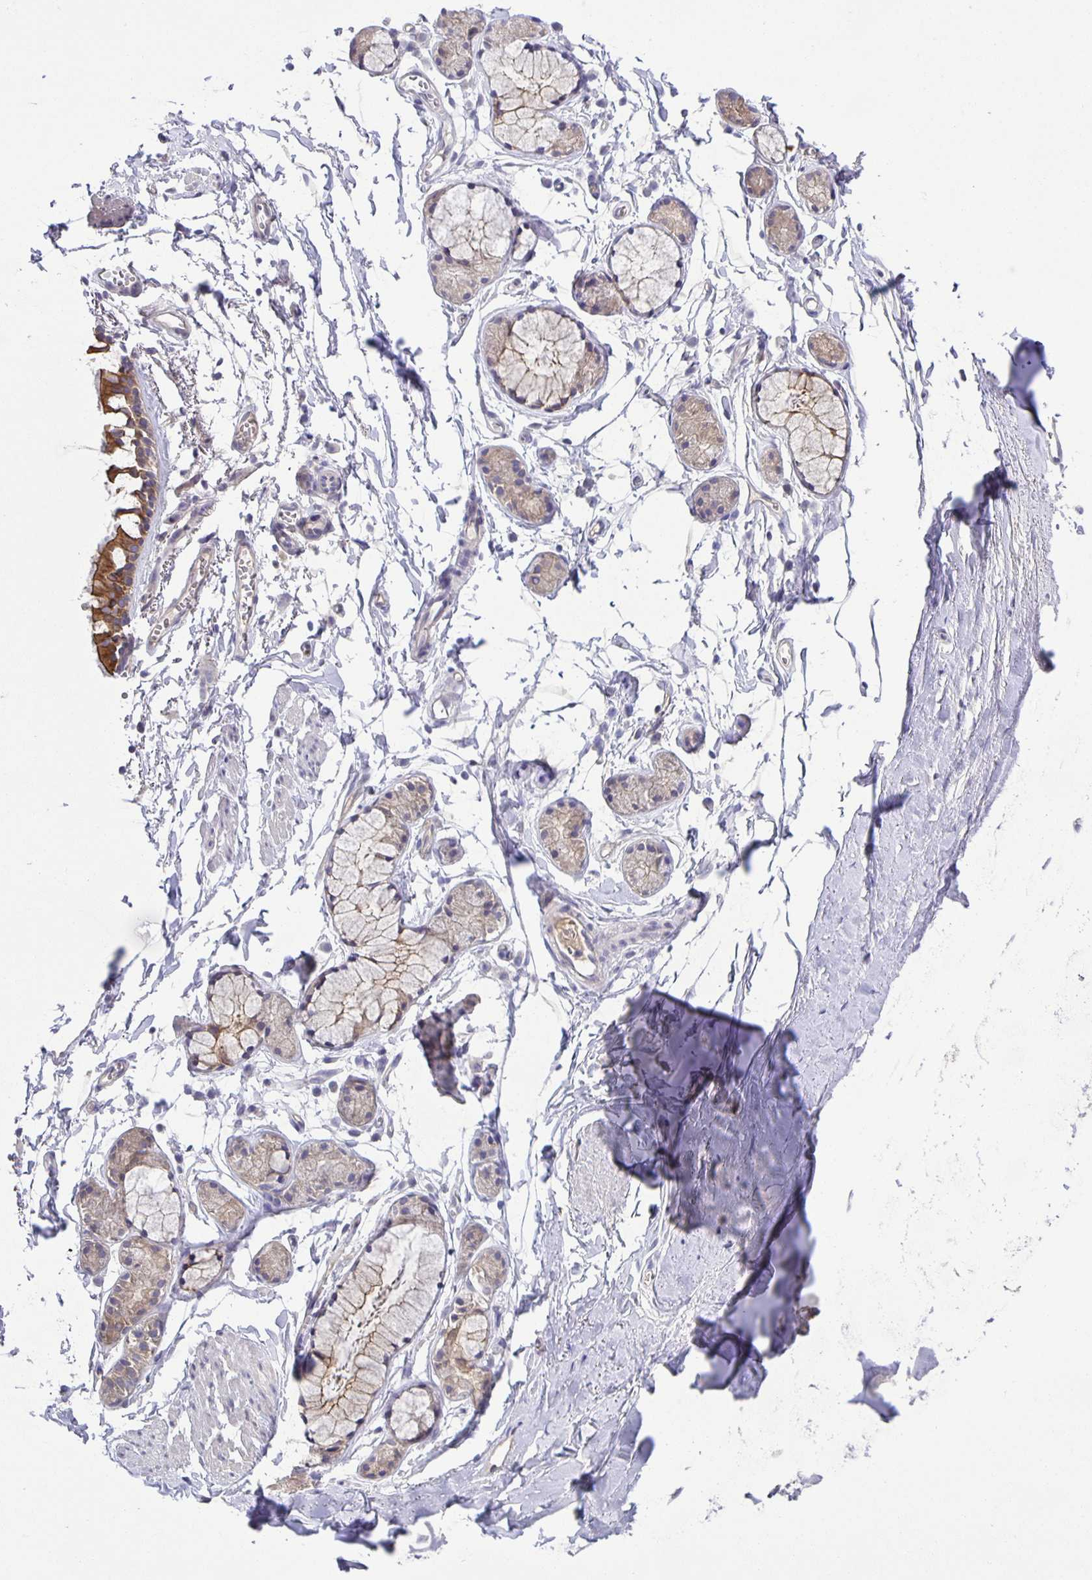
{"staining": {"intensity": "negative", "quantity": "none", "location": "none"}, "tissue": "adipose tissue", "cell_type": "Adipocytes", "image_type": "normal", "snomed": [{"axis": "morphology", "description": "Normal tissue, NOS"}, {"axis": "topography", "description": "Cartilage tissue"}, {"axis": "topography", "description": "Bronchus"}, {"axis": "topography", "description": "Peripheral nerve tissue"}], "caption": "Immunohistochemical staining of normal human adipose tissue shows no significant staining in adipocytes. (DAB (3,3'-diaminobenzidine) immunohistochemistry with hematoxylin counter stain).", "gene": "PTPN3", "patient": {"sex": "female", "age": 59}}